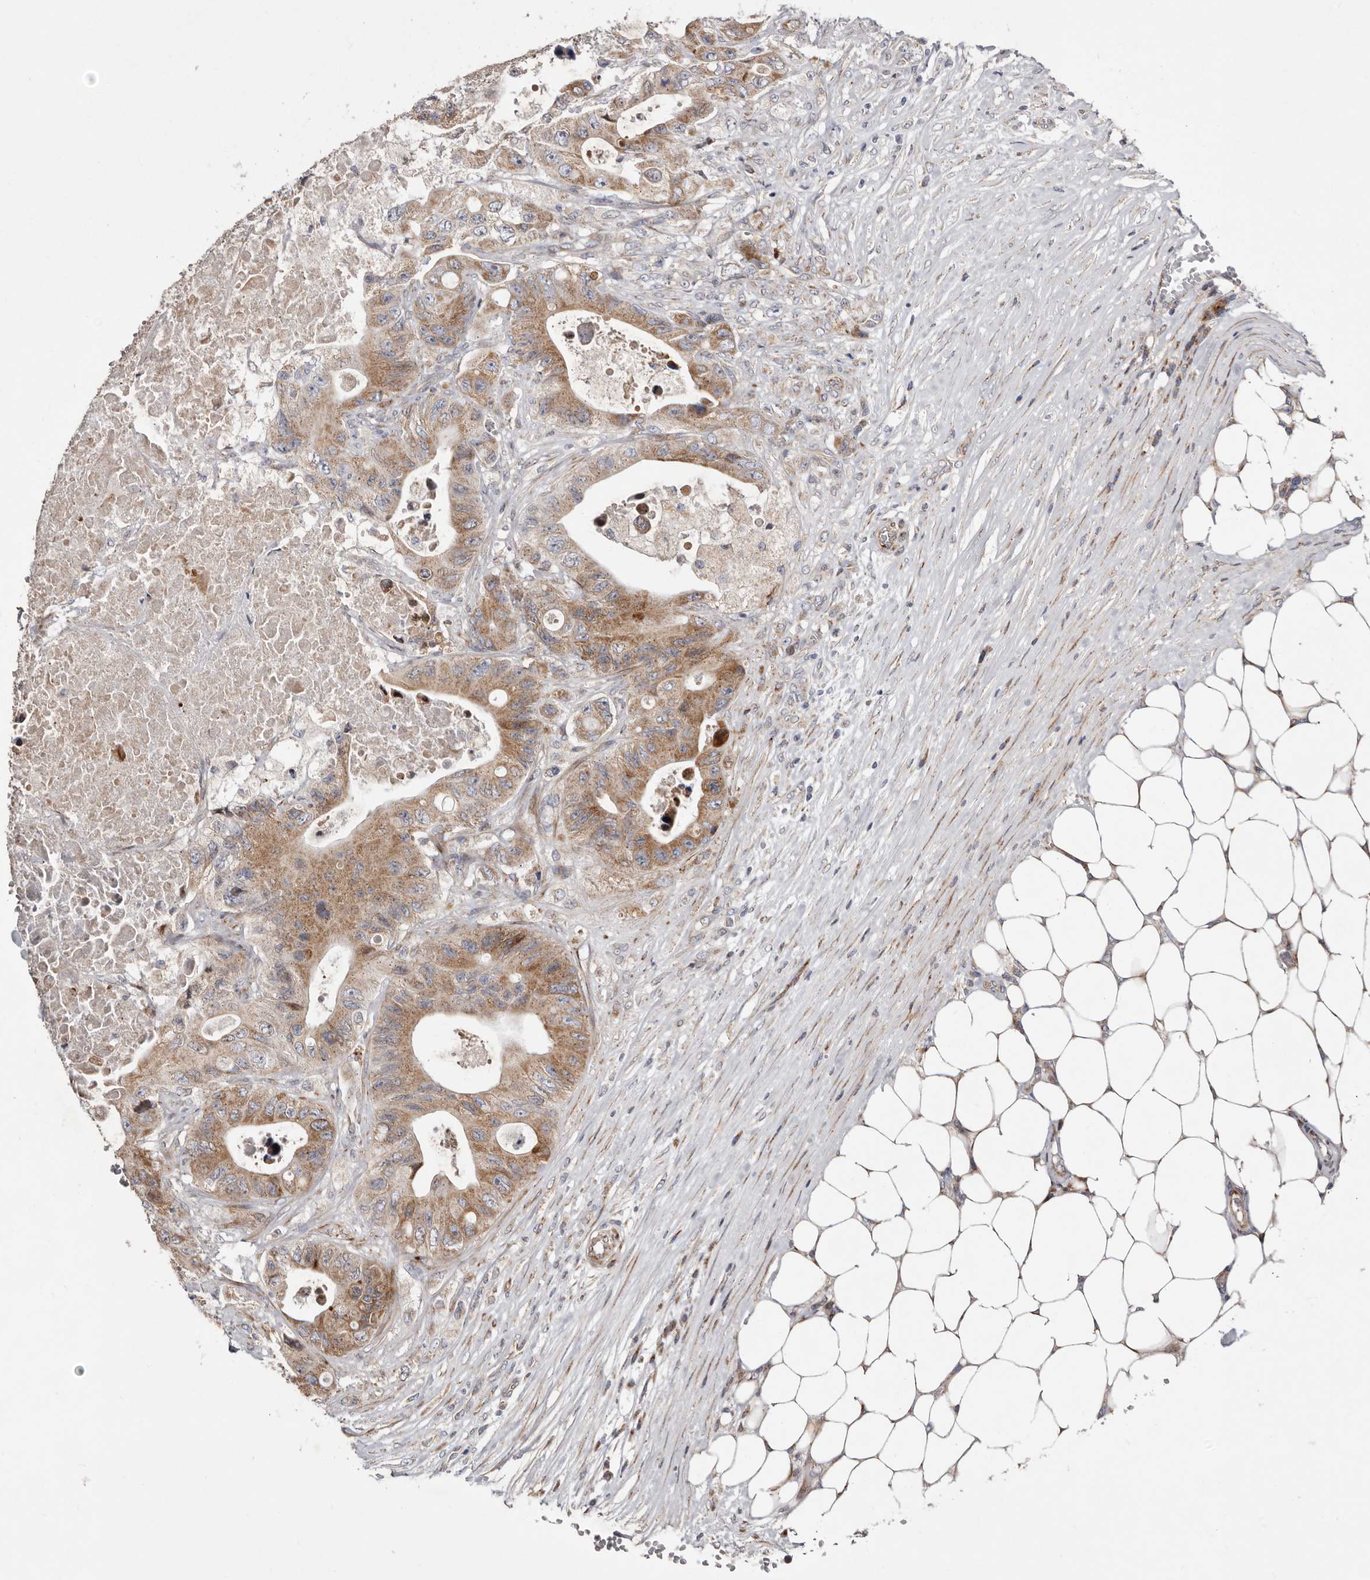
{"staining": {"intensity": "moderate", "quantity": ">75%", "location": "cytoplasmic/membranous"}, "tissue": "colorectal cancer", "cell_type": "Tumor cells", "image_type": "cancer", "snomed": [{"axis": "morphology", "description": "Adenocarcinoma, NOS"}, {"axis": "topography", "description": "Colon"}], "caption": "Tumor cells show medium levels of moderate cytoplasmic/membranous positivity in about >75% of cells in human colorectal cancer (adenocarcinoma).", "gene": "TIMM17B", "patient": {"sex": "female", "age": 46}}